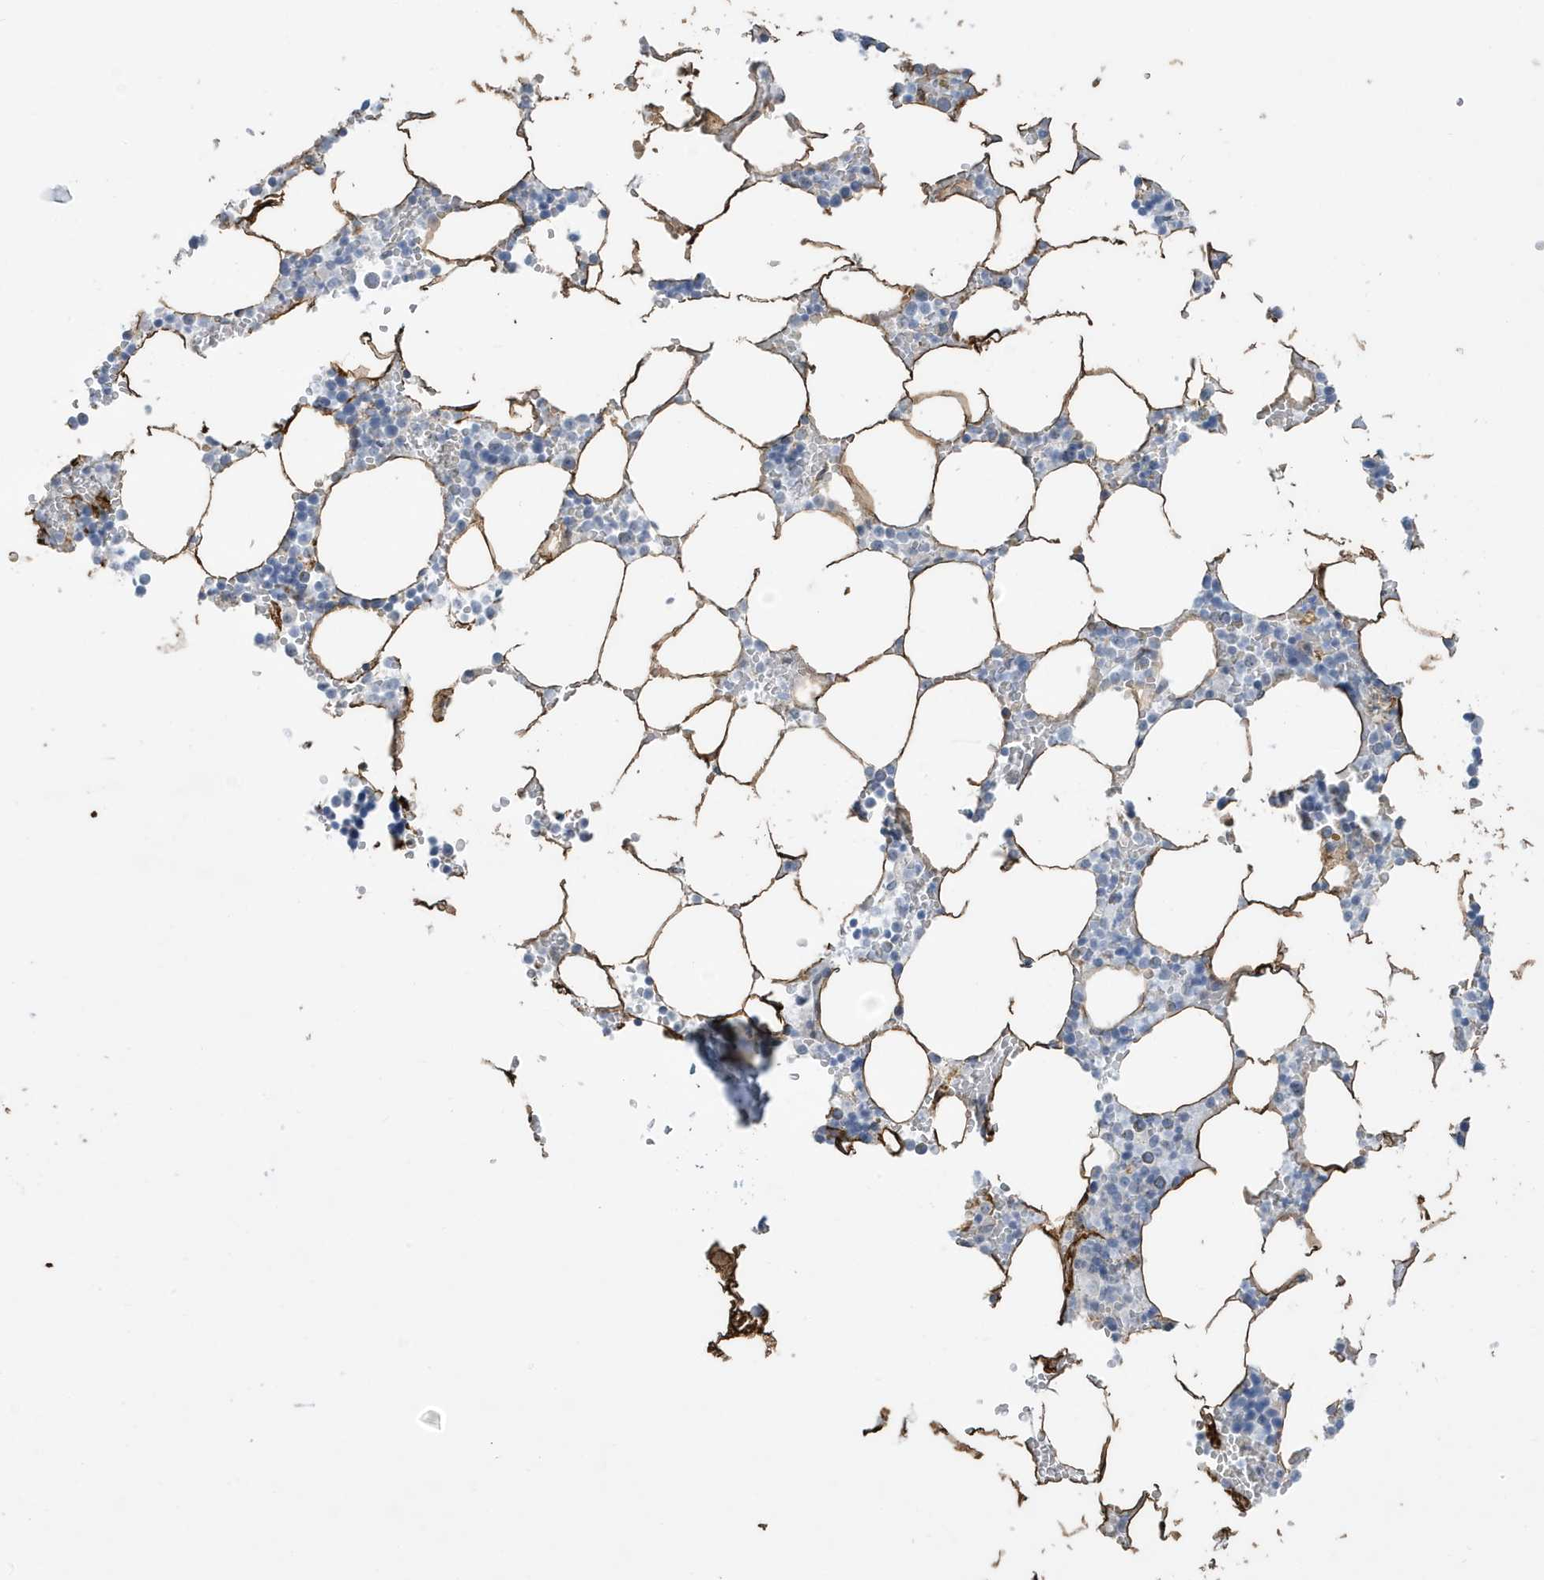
{"staining": {"intensity": "negative", "quantity": "none", "location": "none"}, "tissue": "bone marrow", "cell_type": "Hematopoietic cells", "image_type": "normal", "snomed": [{"axis": "morphology", "description": "Normal tissue, NOS"}, {"axis": "topography", "description": "Bone marrow"}], "caption": "Protein analysis of normal bone marrow exhibits no significant positivity in hematopoietic cells. The staining is performed using DAB (3,3'-diaminobenzidine) brown chromogen with nuclei counter-stained in using hematoxylin.", "gene": "SEMA3F", "patient": {"sex": "male", "age": 70}}